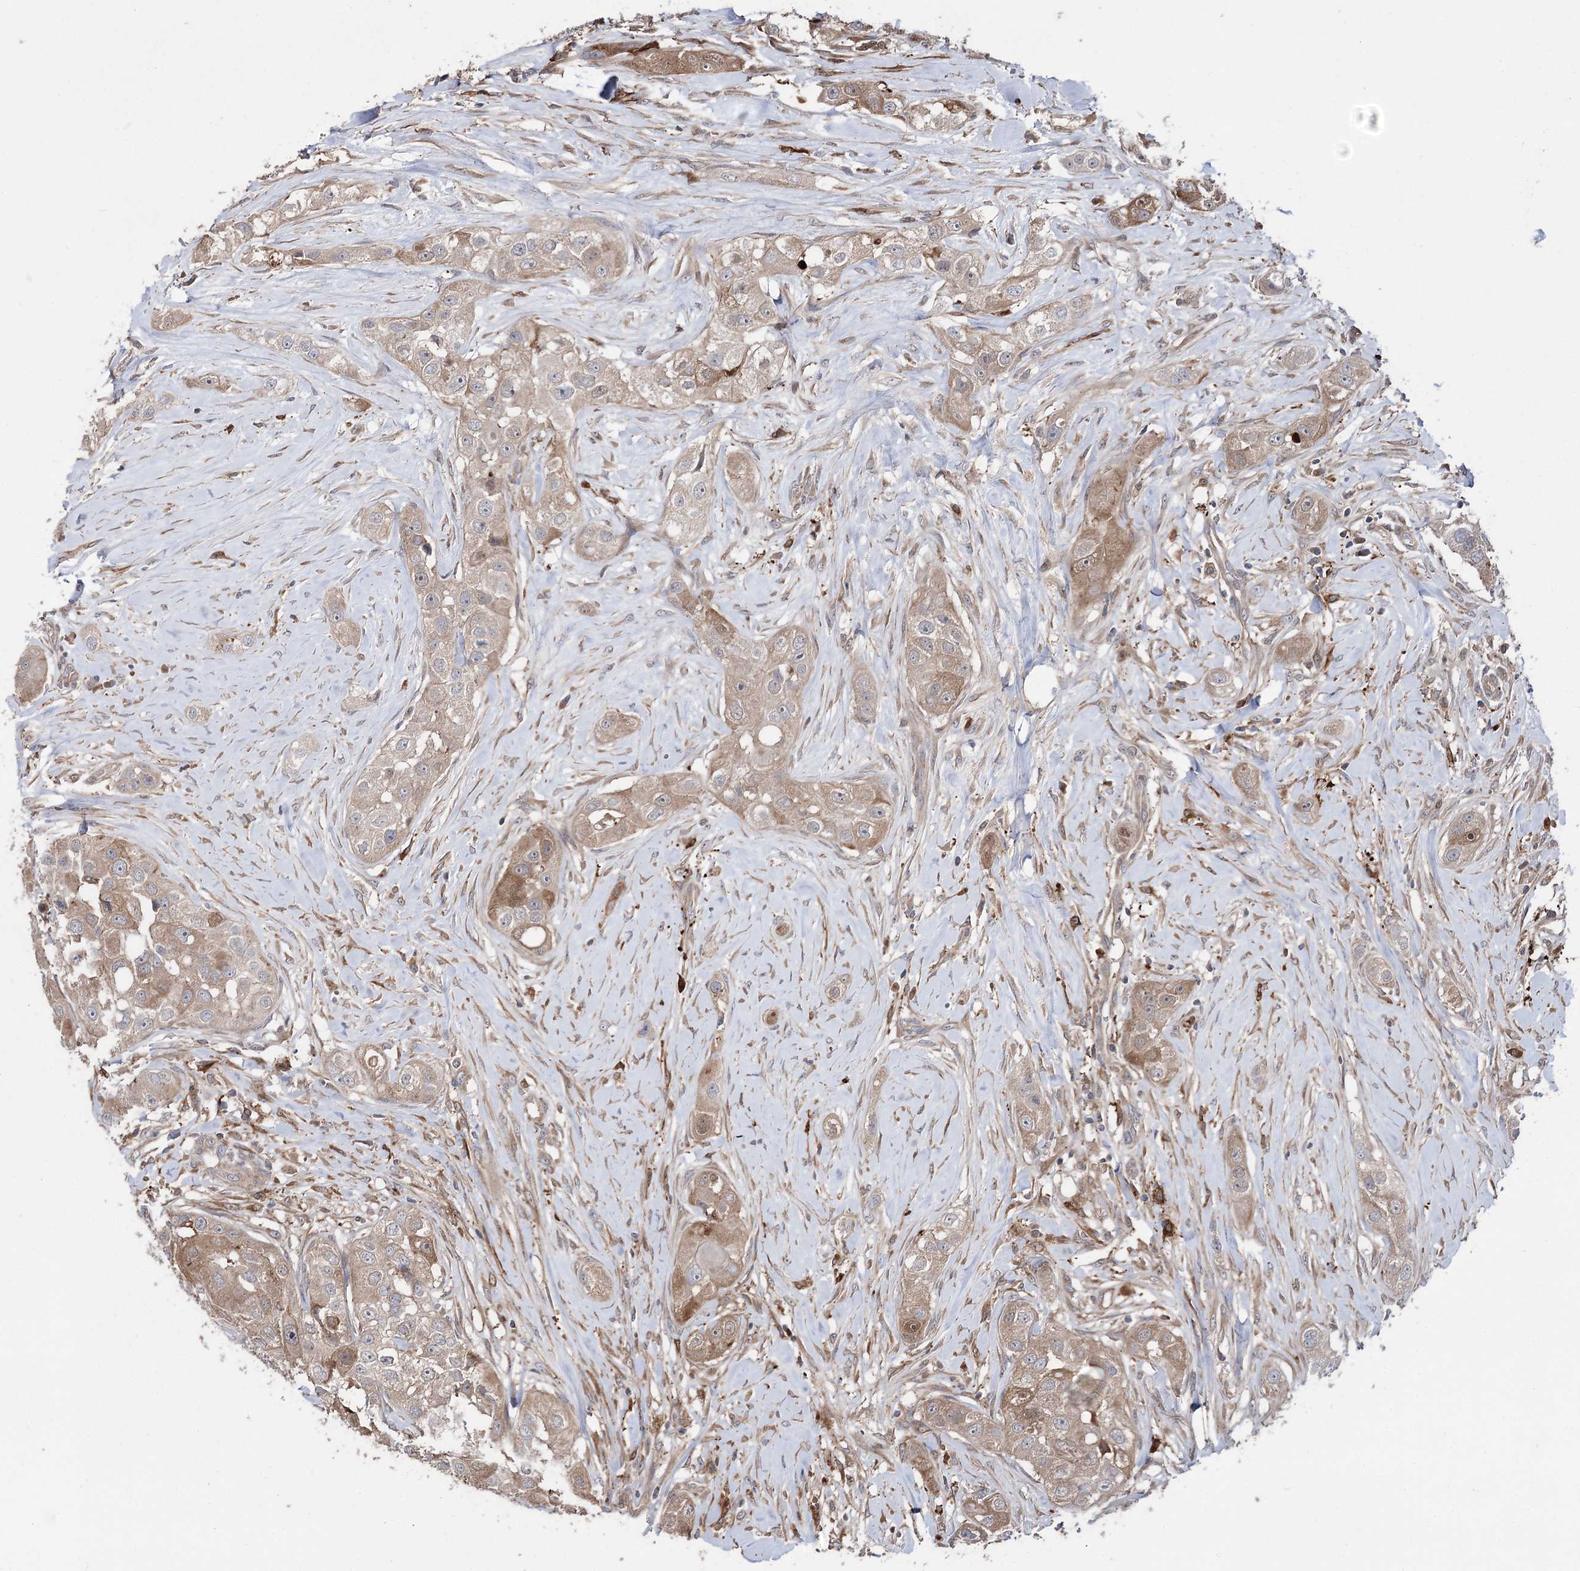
{"staining": {"intensity": "weak", "quantity": ">75%", "location": "cytoplasmic/membranous"}, "tissue": "head and neck cancer", "cell_type": "Tumor cells", "image_type": "cancer", "snomed": [{"axis": "morphology", "description": "Normal tissue, NOS"}, {"axis": "morphology", "description": "Squamous cell carcinoma, NOS"}, {"axis": "topography", "description": "Skeletal muscle"}, {"axis": "topography", "description": "Head-Neck"}], "caption": "High-magnification brightfield microscopy of head and neck cancer (squamous cell carcinoma) stained with DAB (brown) and counterstained with hematoxylin (blue). tumor cells exhibit weak cytoplasmic/membranous positivity is identified in about>75% of cells.", "gene": "OTUD1", "patient": {"sex": "male", "age": 51}}